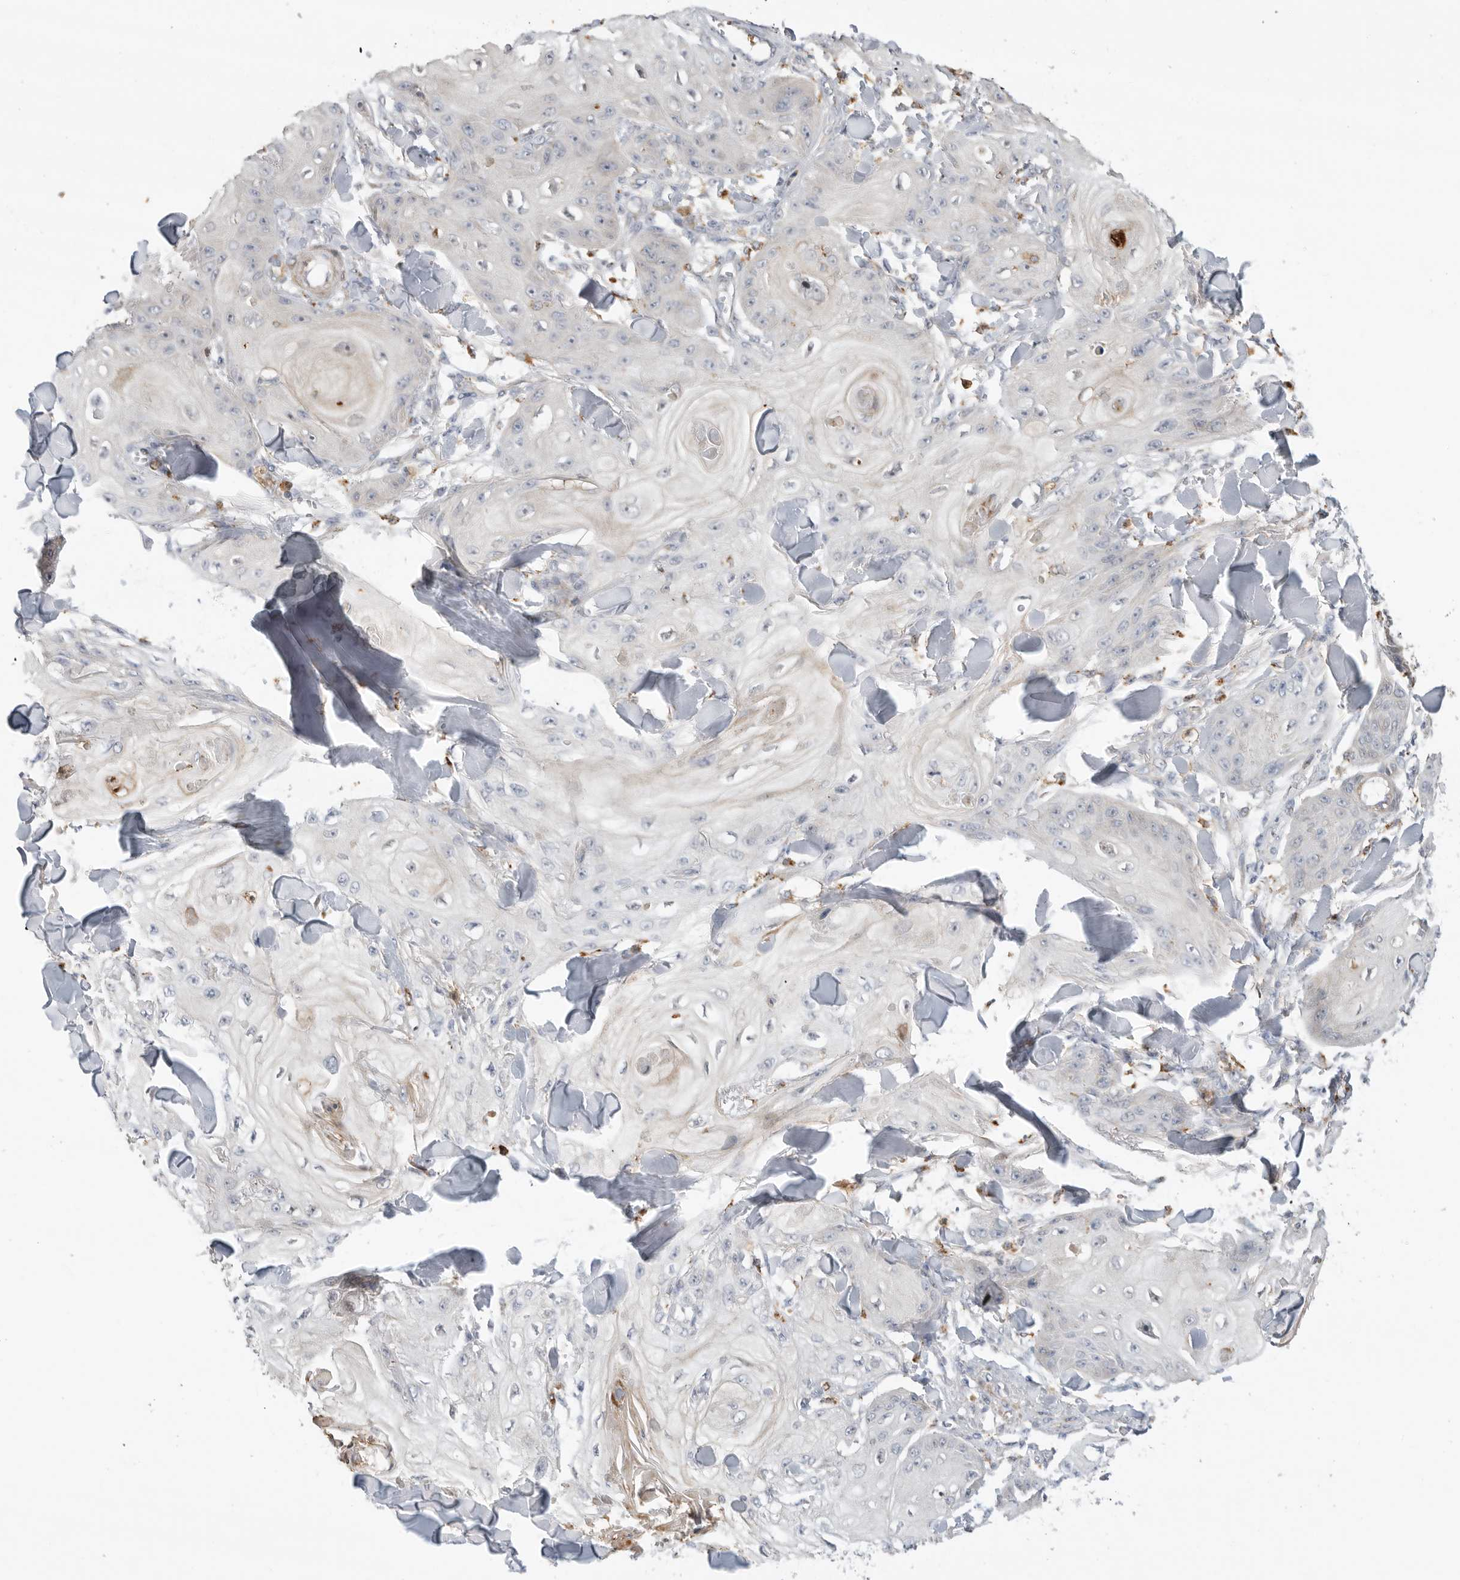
{"staining": {"intensity": "negative", "quantity": "none", "location": "none"}, "tissue": "skin cancer", "cell_type": "Tumor cells", "image_type": "cancer", "snomed": [{"axis": "morphology", "description": "Squamous cell carcinoma, NOS"}, {"axis": "topography", "description": "Skin"}], "caption": "High power microscopy photomicrograph of an immunohistochemistry photomicrograph of squamous cell carcinoma (skin), revealing no significant staining in tumor cells.", "gene": "GNE", "patient": {"sex": "male", "age": 74}}